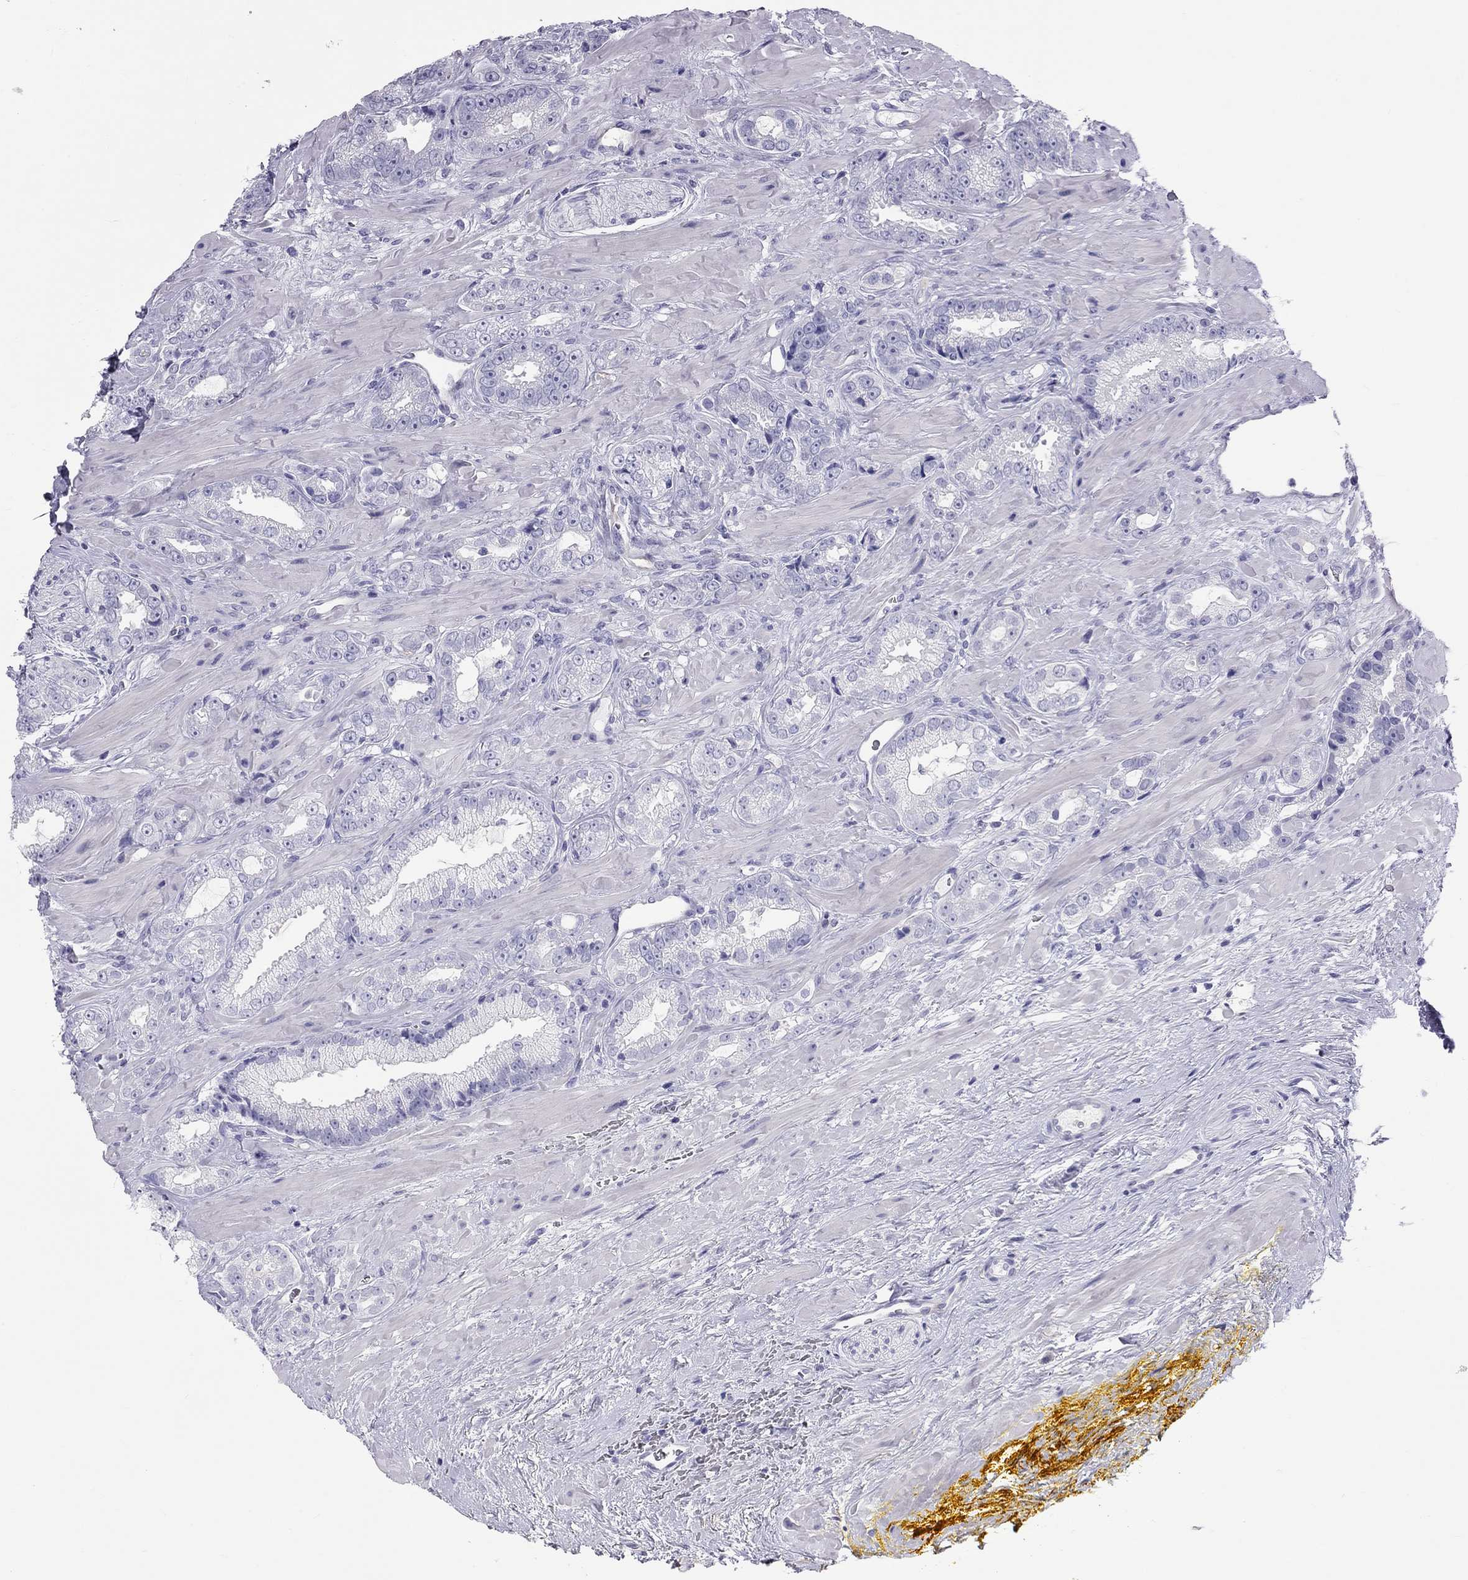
{"staining": {"intensity": "negative", "quantity": "none", "location": "none"}, "tissue": "prostate cancer", "cell_type": "Tumor cells", "image_type": "cancer", "snomed": [{"axis": "morphology", "description": "Adenocarcinoma, NOS"}, {"axis": "topography", "description": "Prostate"}], "caption": "This is a photomicrograph of immunohistochemistry staining of adenocarcinoma (prostate), which shows no staining in tumor cells.", "gene": "FSCN3", "patient": {"sex": "male", "age": 67}}